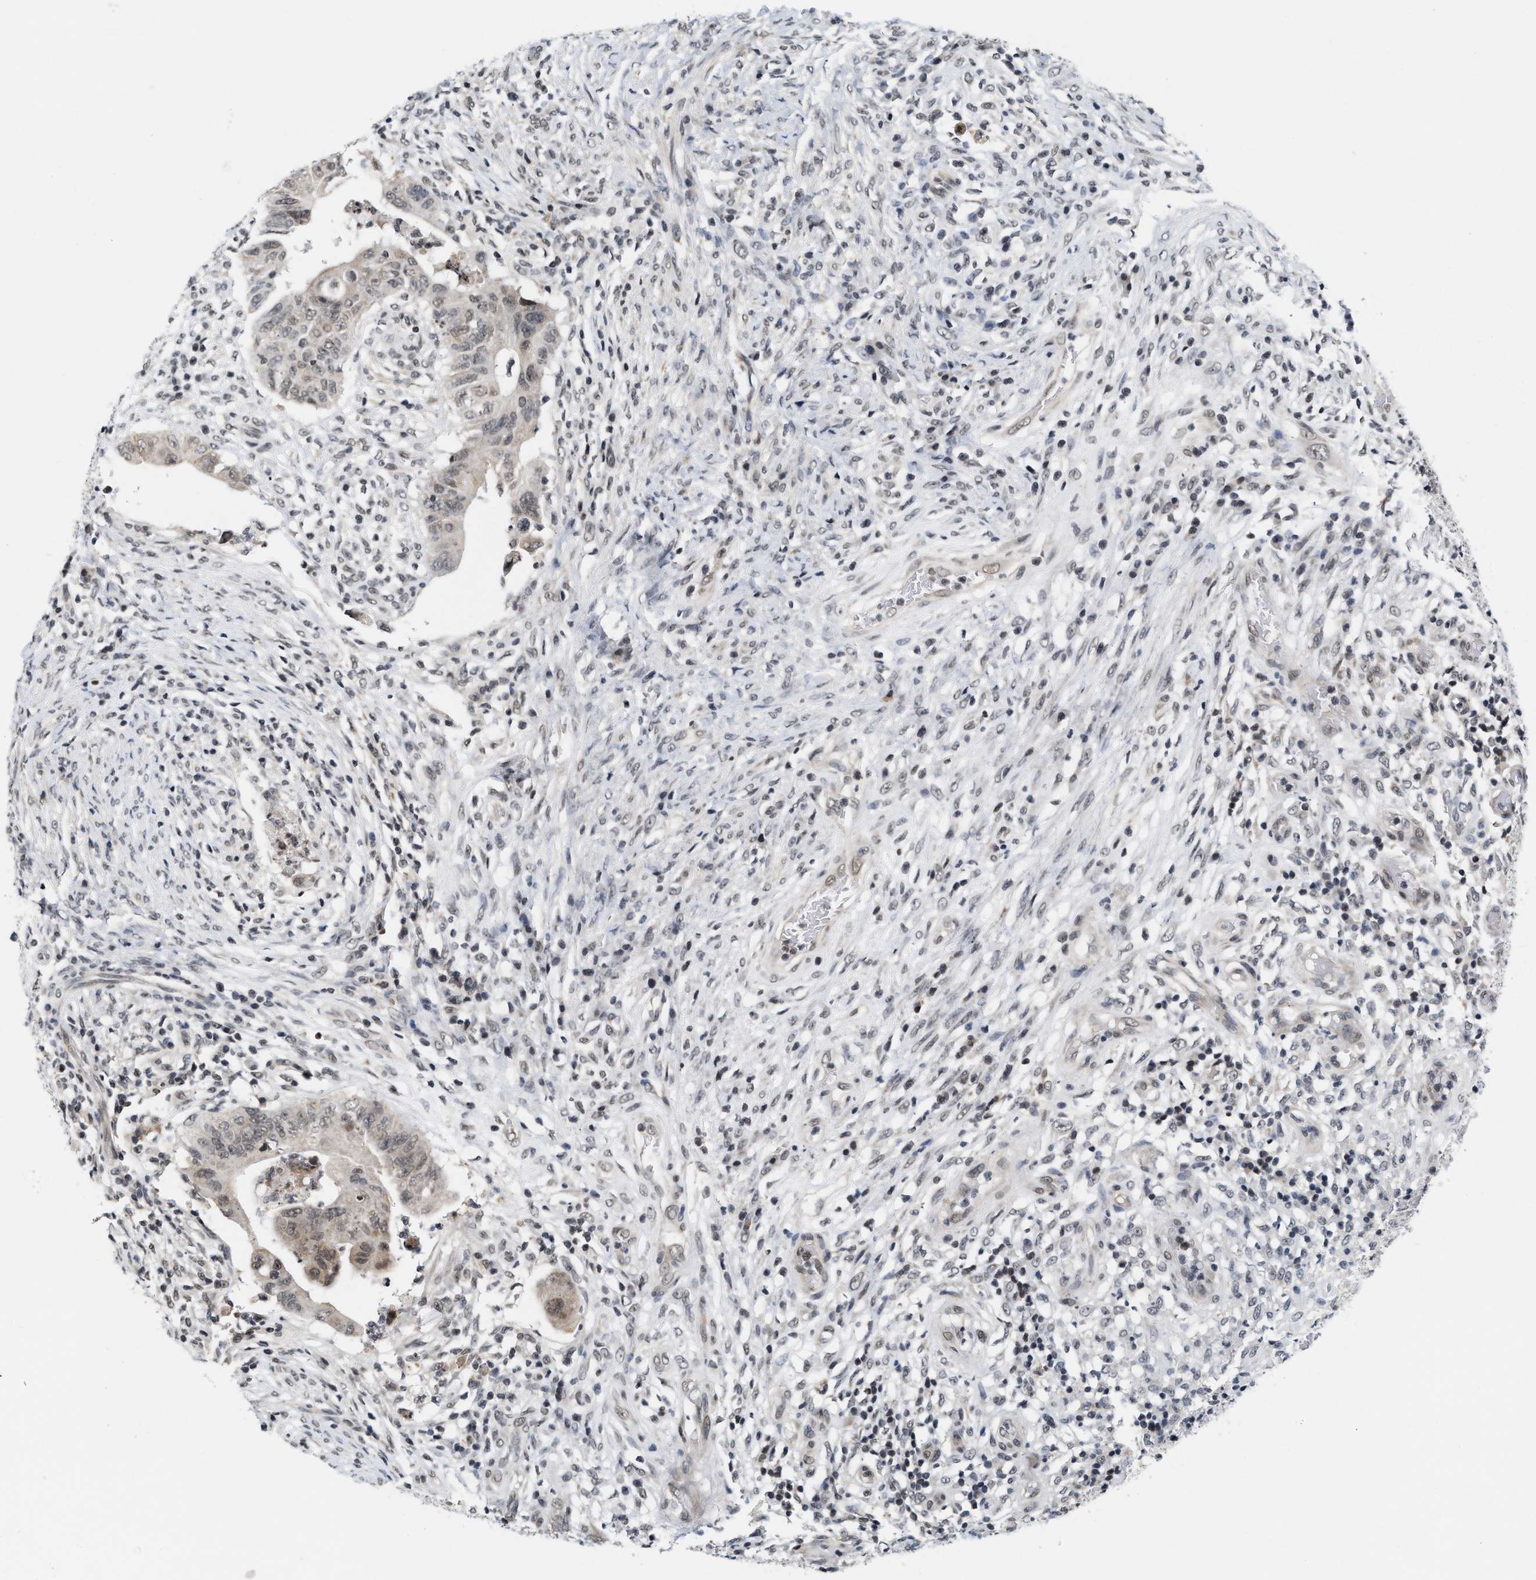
{"staining": {"intensity": "weak", "quantity": ">75%", "location": "nuclear"}, "tissue": "colorectal cancer", "cell_type": "Tumor cells", "image_type": "cancer", "snomed": [{"axis": "morphology", "description": "Adenocarcinoma, NOS"}, {"axis": "topography", "description": "Rectum"}], "caption": "This is a histology image of immunohistochemistry staining of colorectal cancer, which shows weak staining in the nuclear of tumor cells.", "gene": "ANKRD6", "patient": {"sex": "female", "age": 71}}